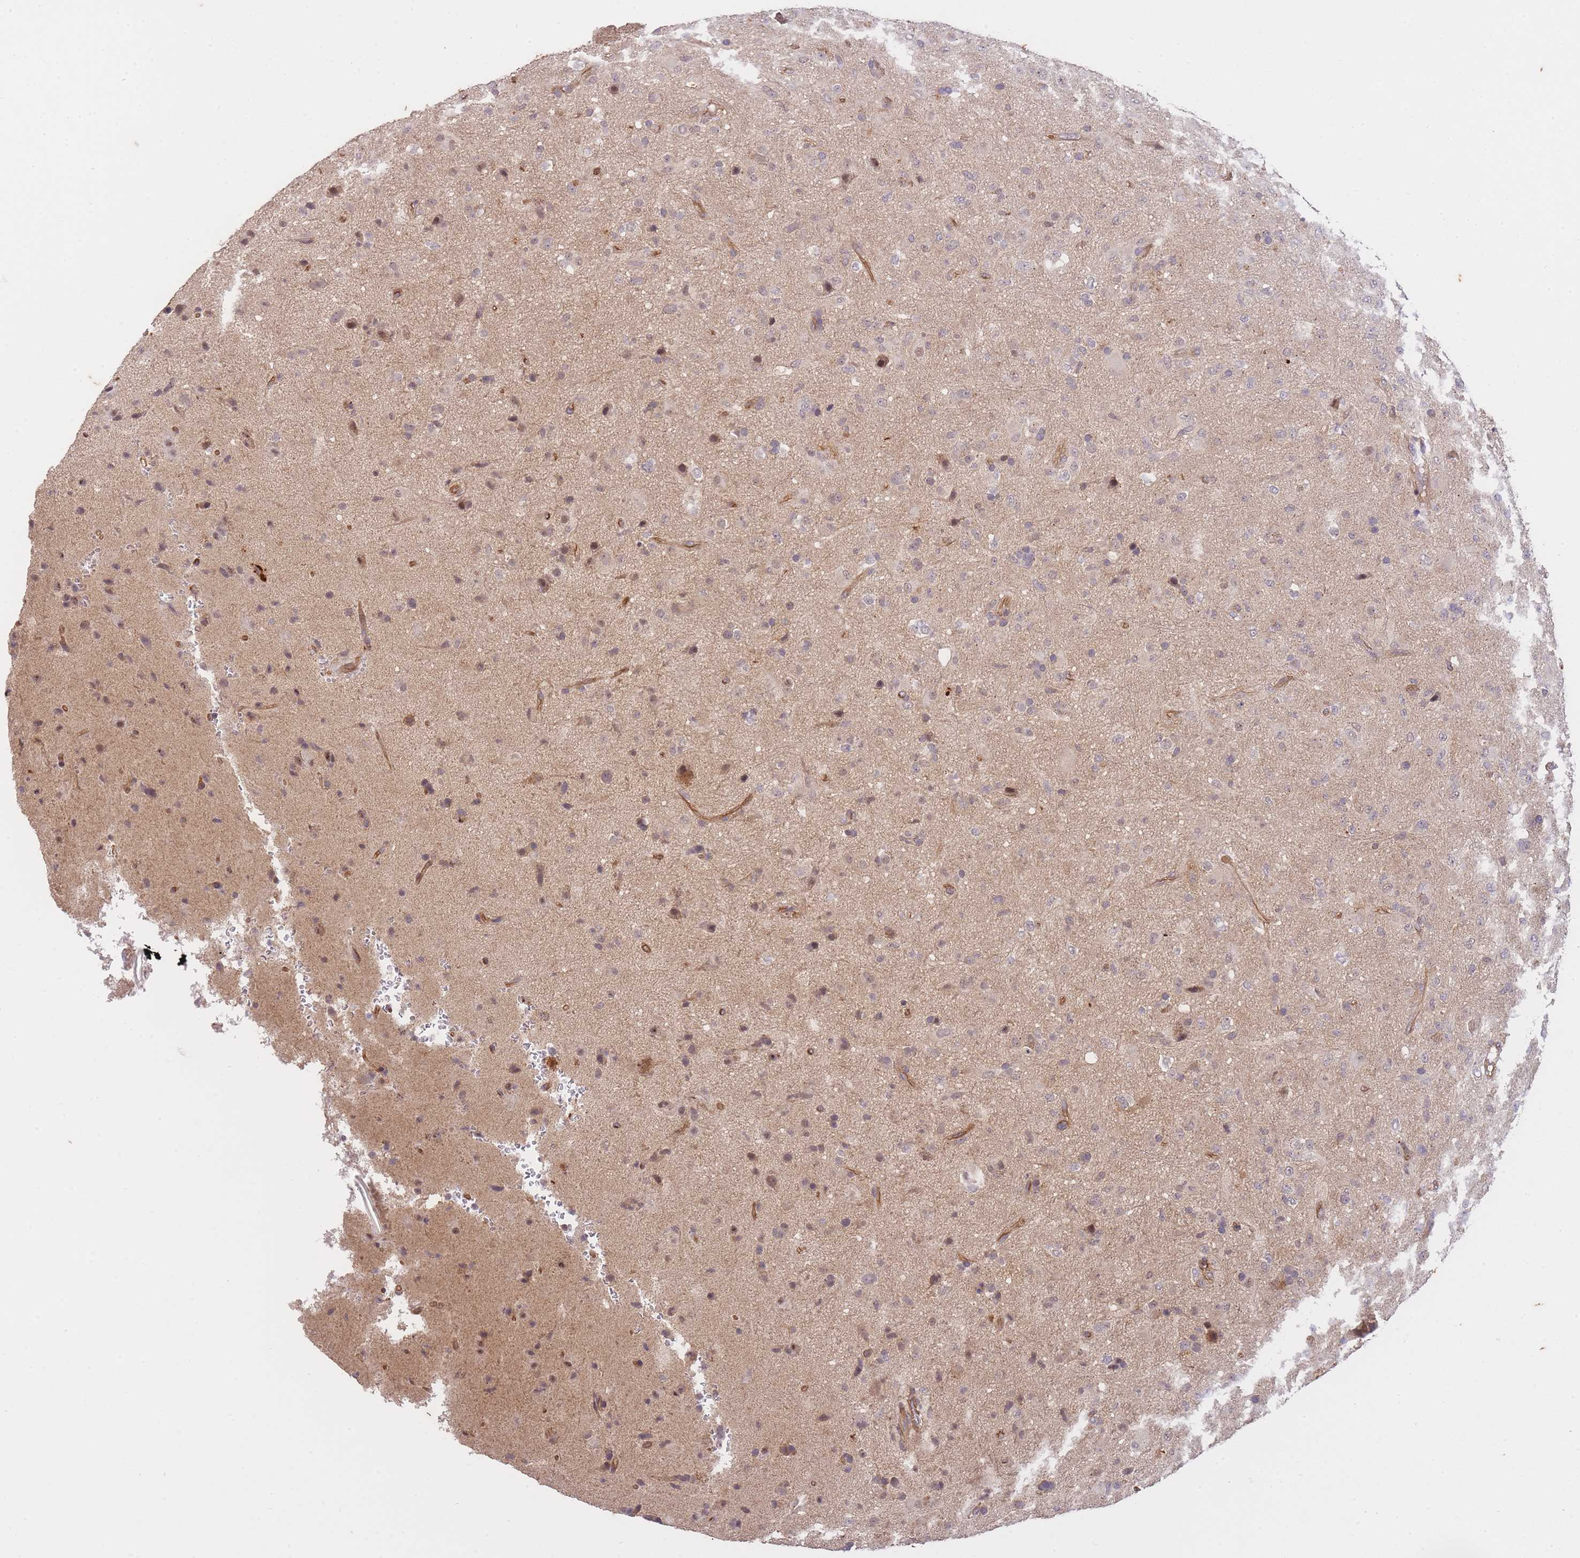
{"staining": {"intensity": "negative", "quantity": "none", "location": "none"}, "tissue": "glioma", "cell_type": "Tumor cells", "image_type": "cancer", "snomed": [{"axis": "morphology", "description": "Glioma, malignant, Low grade"}, {"axis": "topography", "description": "Brain"}], "caption": "This is an immunohistochemistry histopathology image of human malignant low-grade glioma. There is no staining in tumor cells.", "gene": "ST8SIA4", "patient": {"sex": "male", "age": 65}}